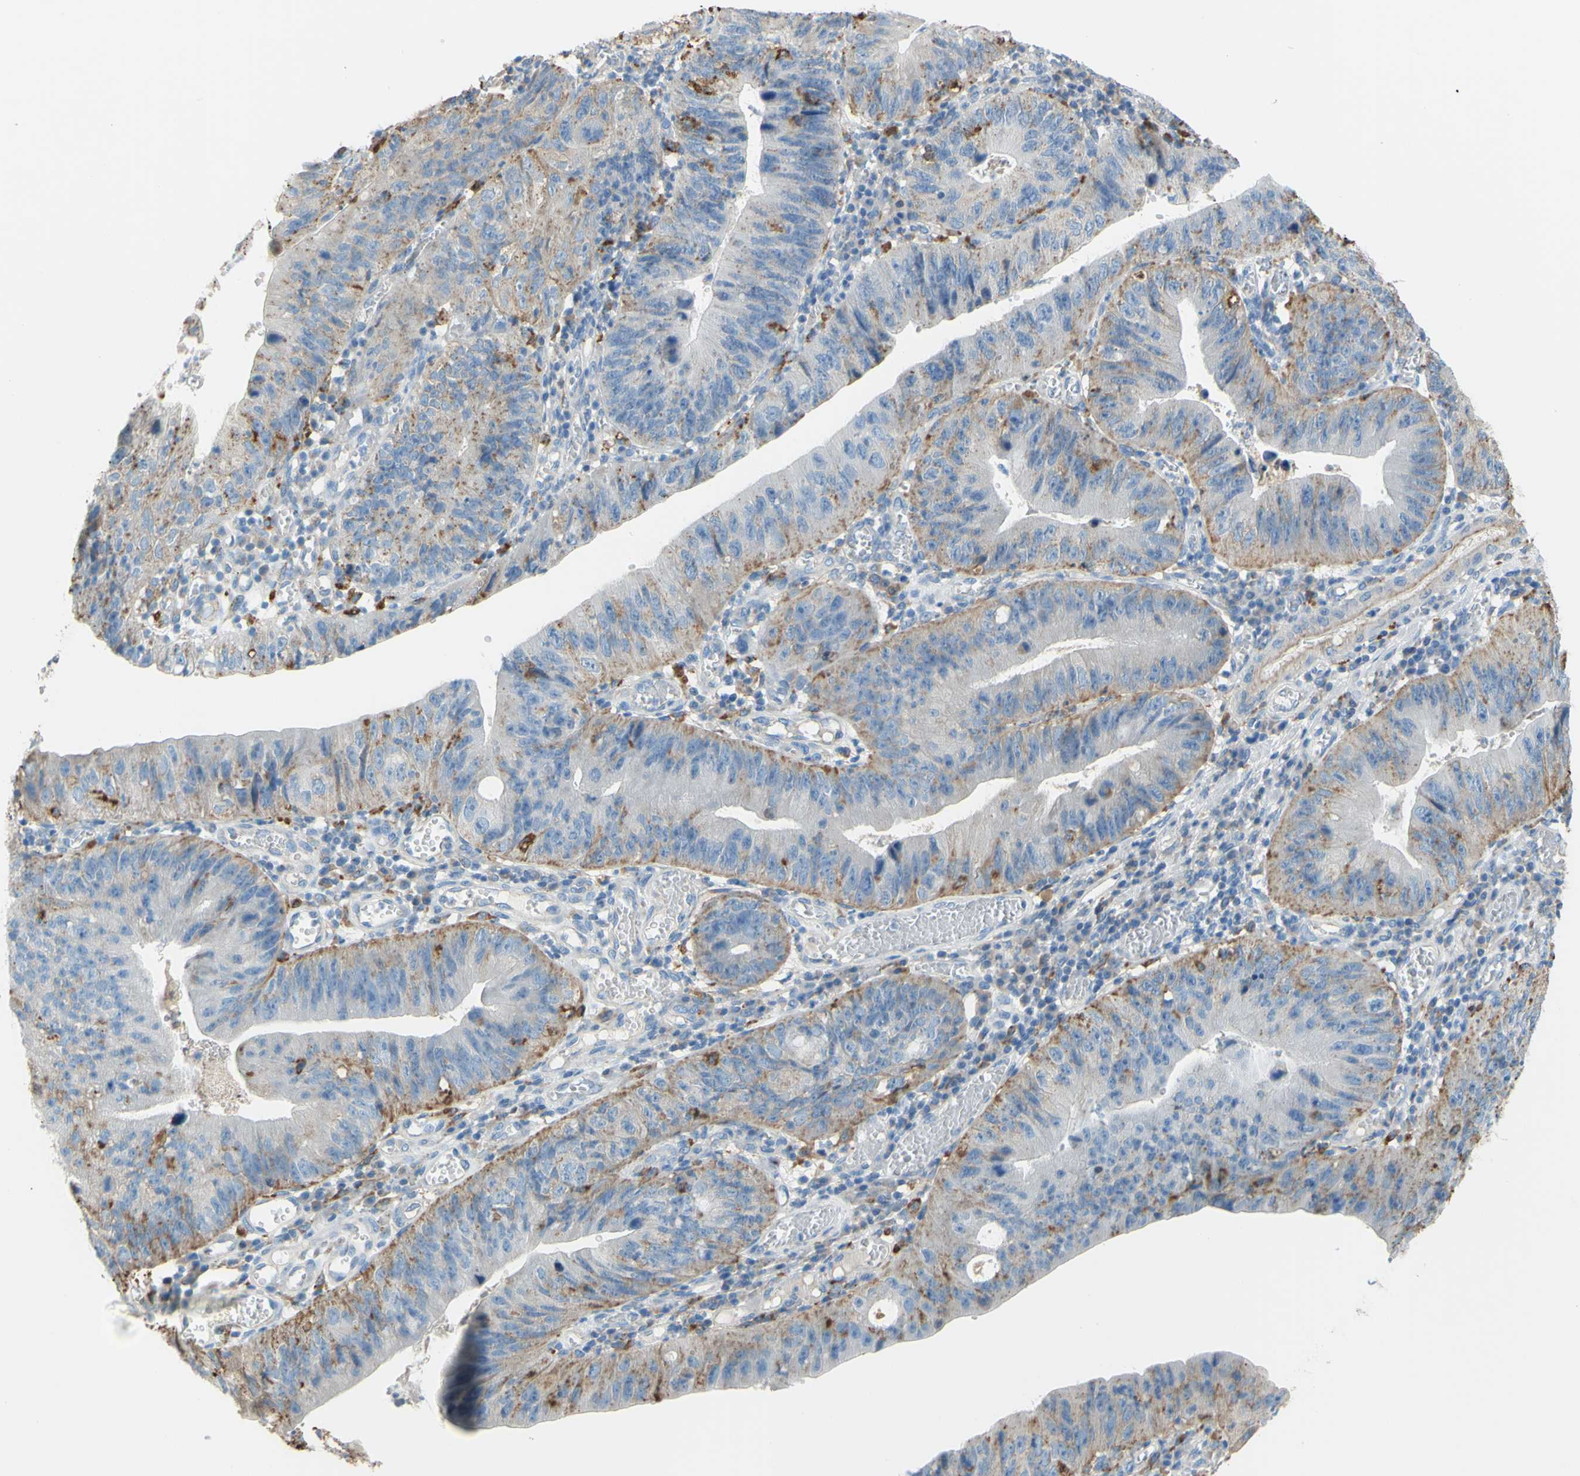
{"staining": {"intensity": "moderate", "quantity": "25%-75%", "location": "cytoplasmic/membranous"}, "tissue": "stomach cancer", "cell_type": "Tumor cells", "image_type": "cancer", "snomed": [{"axis": "morphology", "description": "Adenocarcinoma, NOS"}, {"axis": "topography", "description": "Stomach"}], "caption": "Tumor cells demonstrate moderate cytoplasmic/membranous expression in about 25%-75% of cells in adenocarcinoma (stomach).", "gene": "CTSD", "patient": {"sex": "male", "age": 59}}